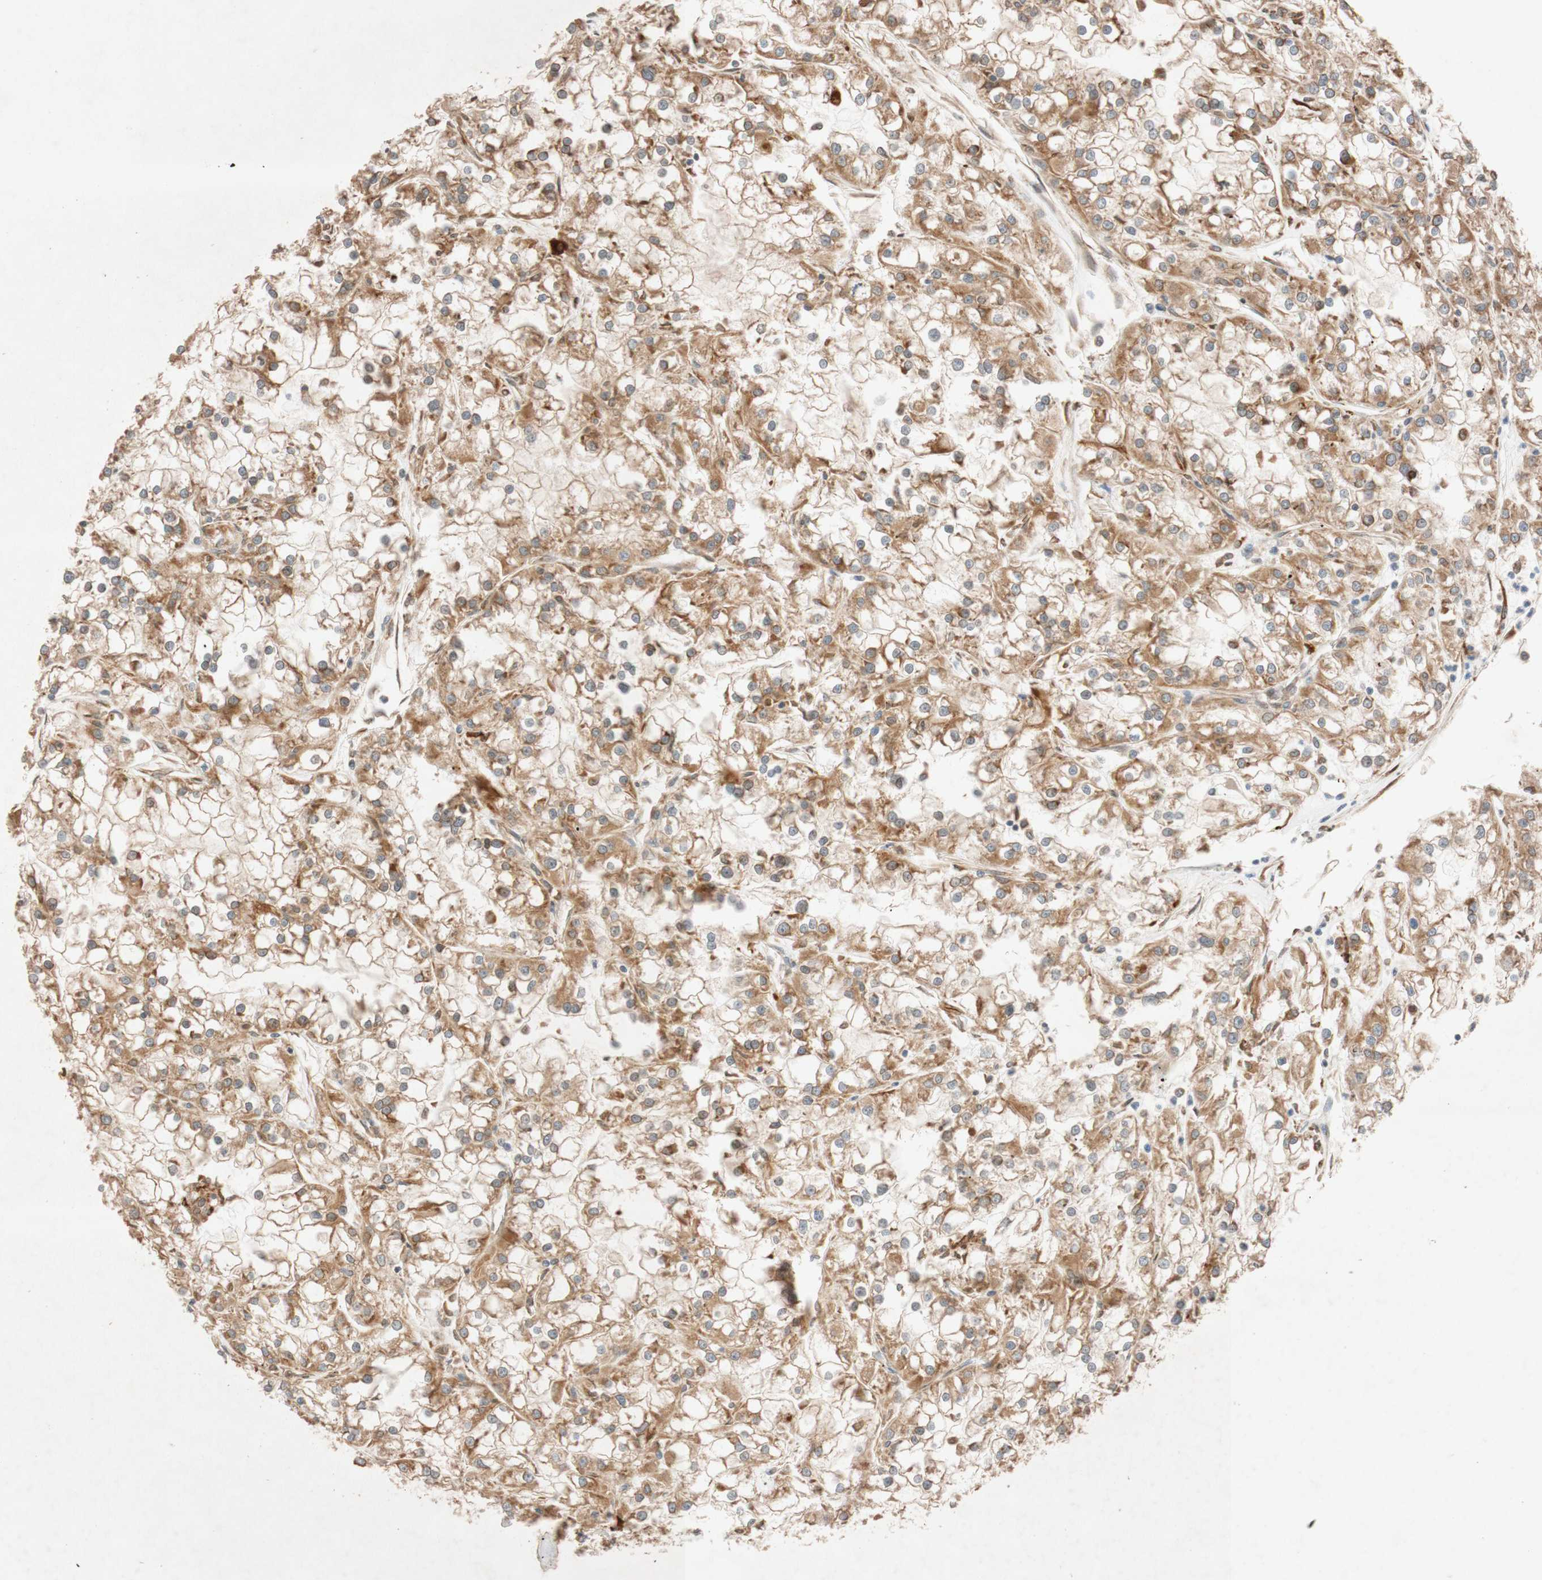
{"staining": {"intensity": "moderate", "quantity": ">75%", "location": "cytoplasmic/membranous,nuclear"}, "tissue": "renal cancer", "cell_type": "Tumor cells", "image_type": "cancer", "snomed": [{"axis": "morphology", "description": "Adenocarcinoma, NOS"}, {"axis": "topography", "description": "Kidney"}], "caption": "Renal cancer (adenocarcinoma) stained with a brown dye displays moderate cytoplasmic/membranous and nuclear positive positivity in about >75% of tumor cells.", "gene": "PTPRU", "patient": {"sex": "female", "age": 52}}